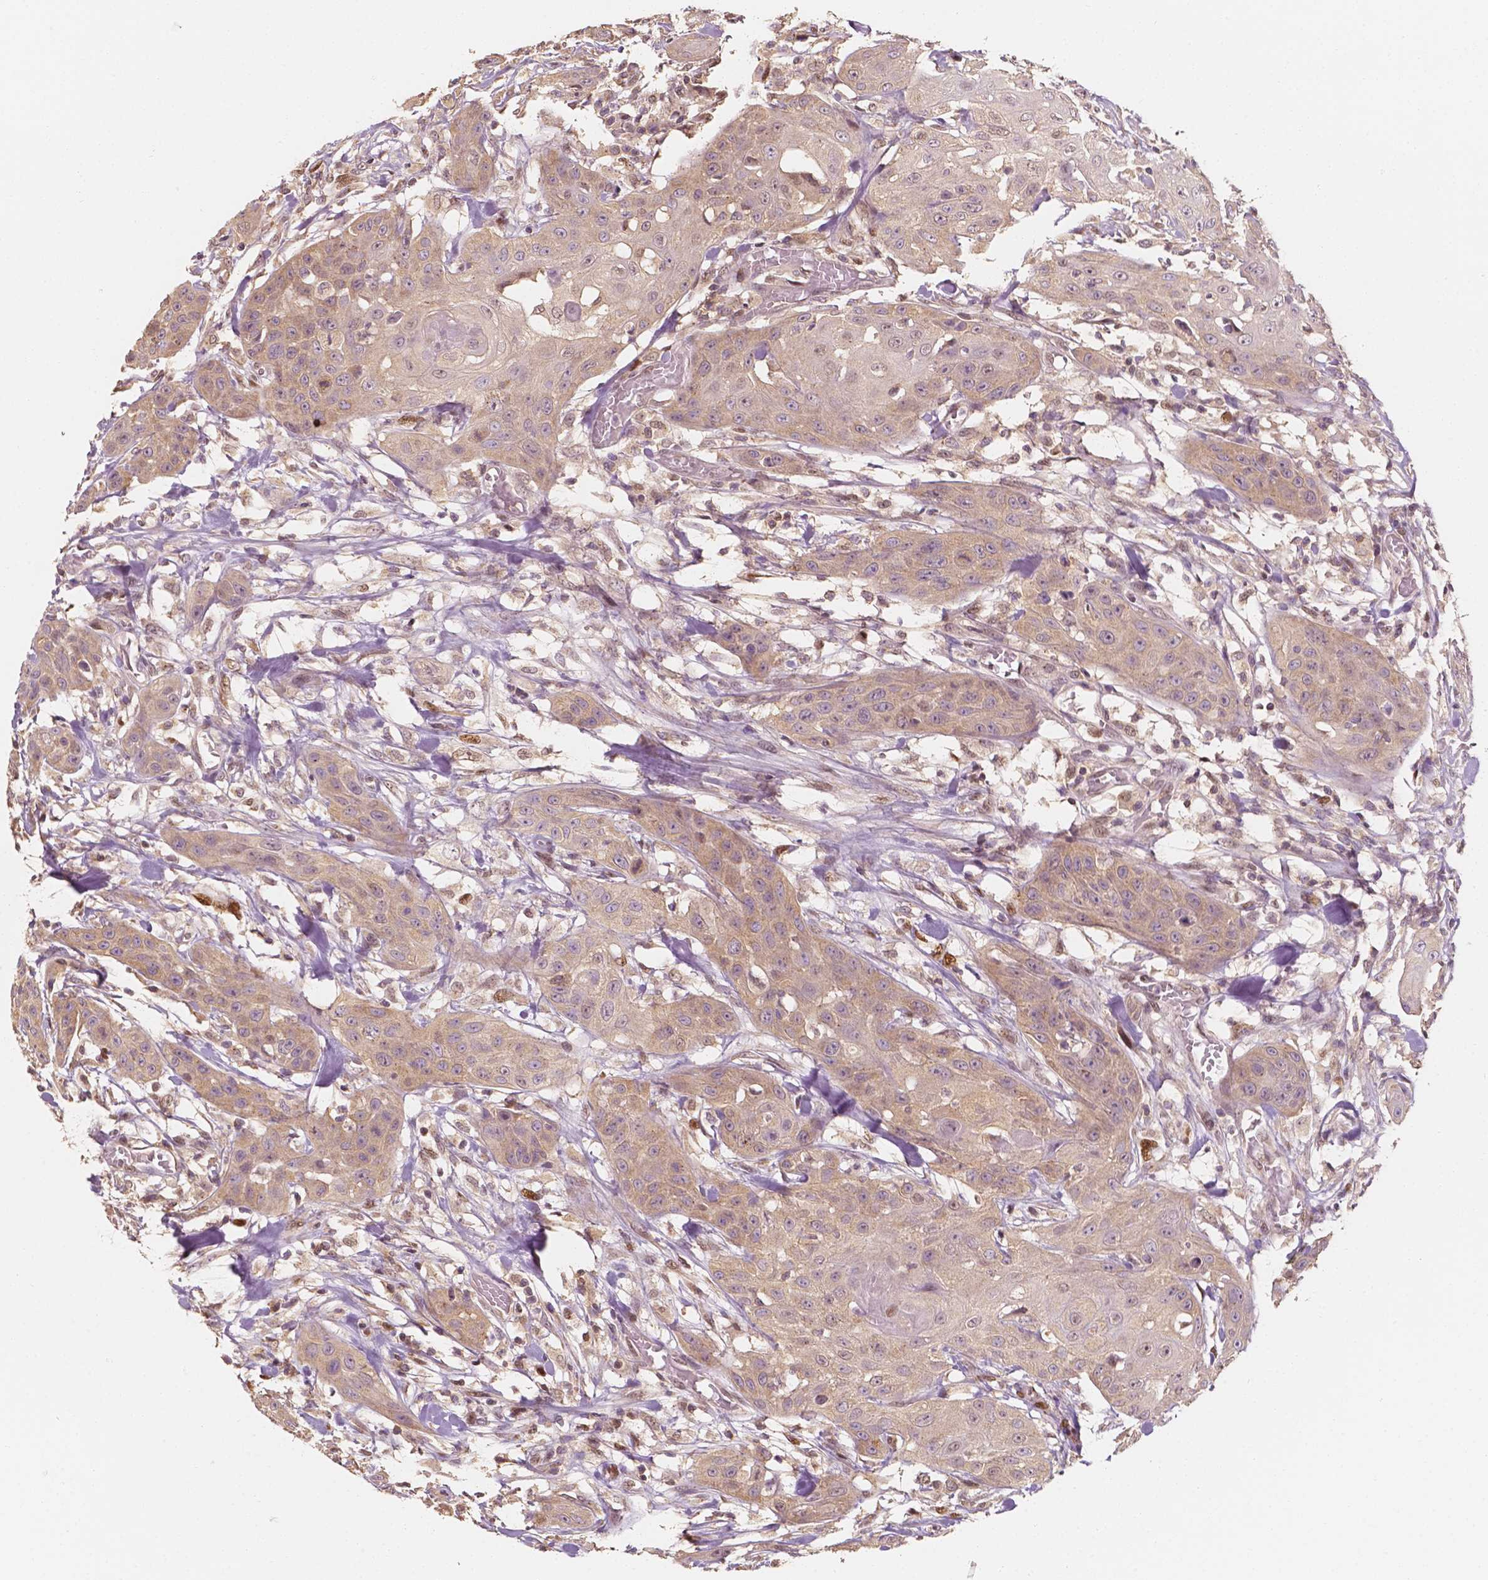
{"staining": {"intensity": "weak", "quantity": "<25%", "location": "cytoplasmic/membranous"}, "tissue": "head and neck cancer", "cell_type": "Tumor cells", "image_type": "cancer", "snomed": [{"axis": "morphology", "description": "Squamous cell carcinoma, NOS"}, {"axis": "topography", "description": "Oral tissue"}, {"axis": "topography", "description": "Head-Neck"}], "caption": "Immunohistochemistry (IHC) photomicrograph of human head and neck cancer stained for a protein (brown), which reveals no expression in tumor cells.", "gene": "TBC1D17", "patient": {"sex": "female", "age": 55}}